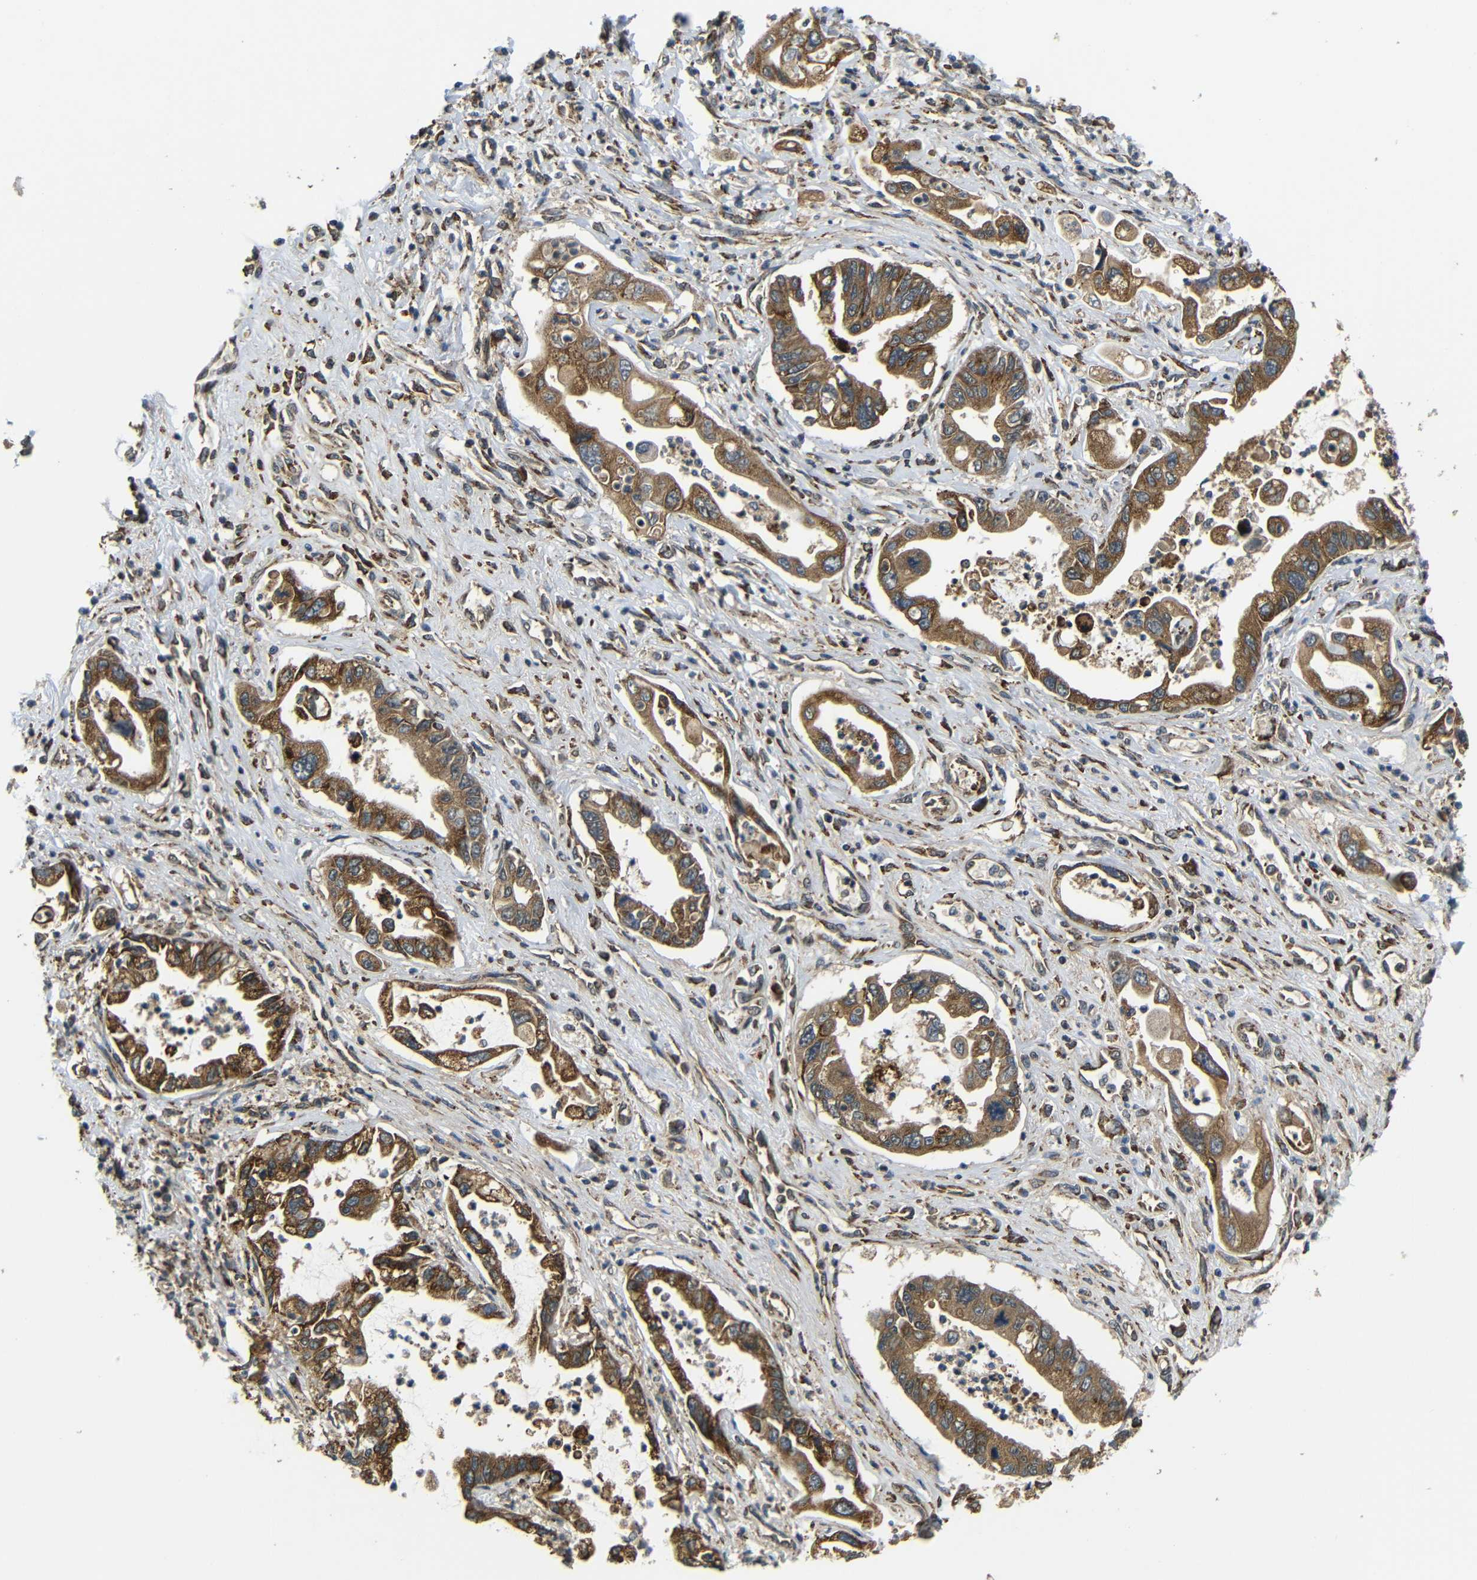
{"staining": {"intensity": "moderate", "quantity": ">75%", "location": "cytoplasmic/membranous"}, "tissue": "pancreatic cancer", "cell_type": "Tumor cells", "image_type": "cancer", "snomed": [{"axis": "morphology", "description": "Adenocarcinoma, NOS"}, {"axis": "topography", "description": "Pancreas"}], "caption": "DAB (3,3'-diaminobenzidine) immunohistochemical staining of adenocarcinoma (pancreatic) demonstrates moderate cytoplasmic/membranous protein staining in approximately >75% of tumor cells.", "gene": "EPHB2", "patient": {"sex": "male", "age": 56}}